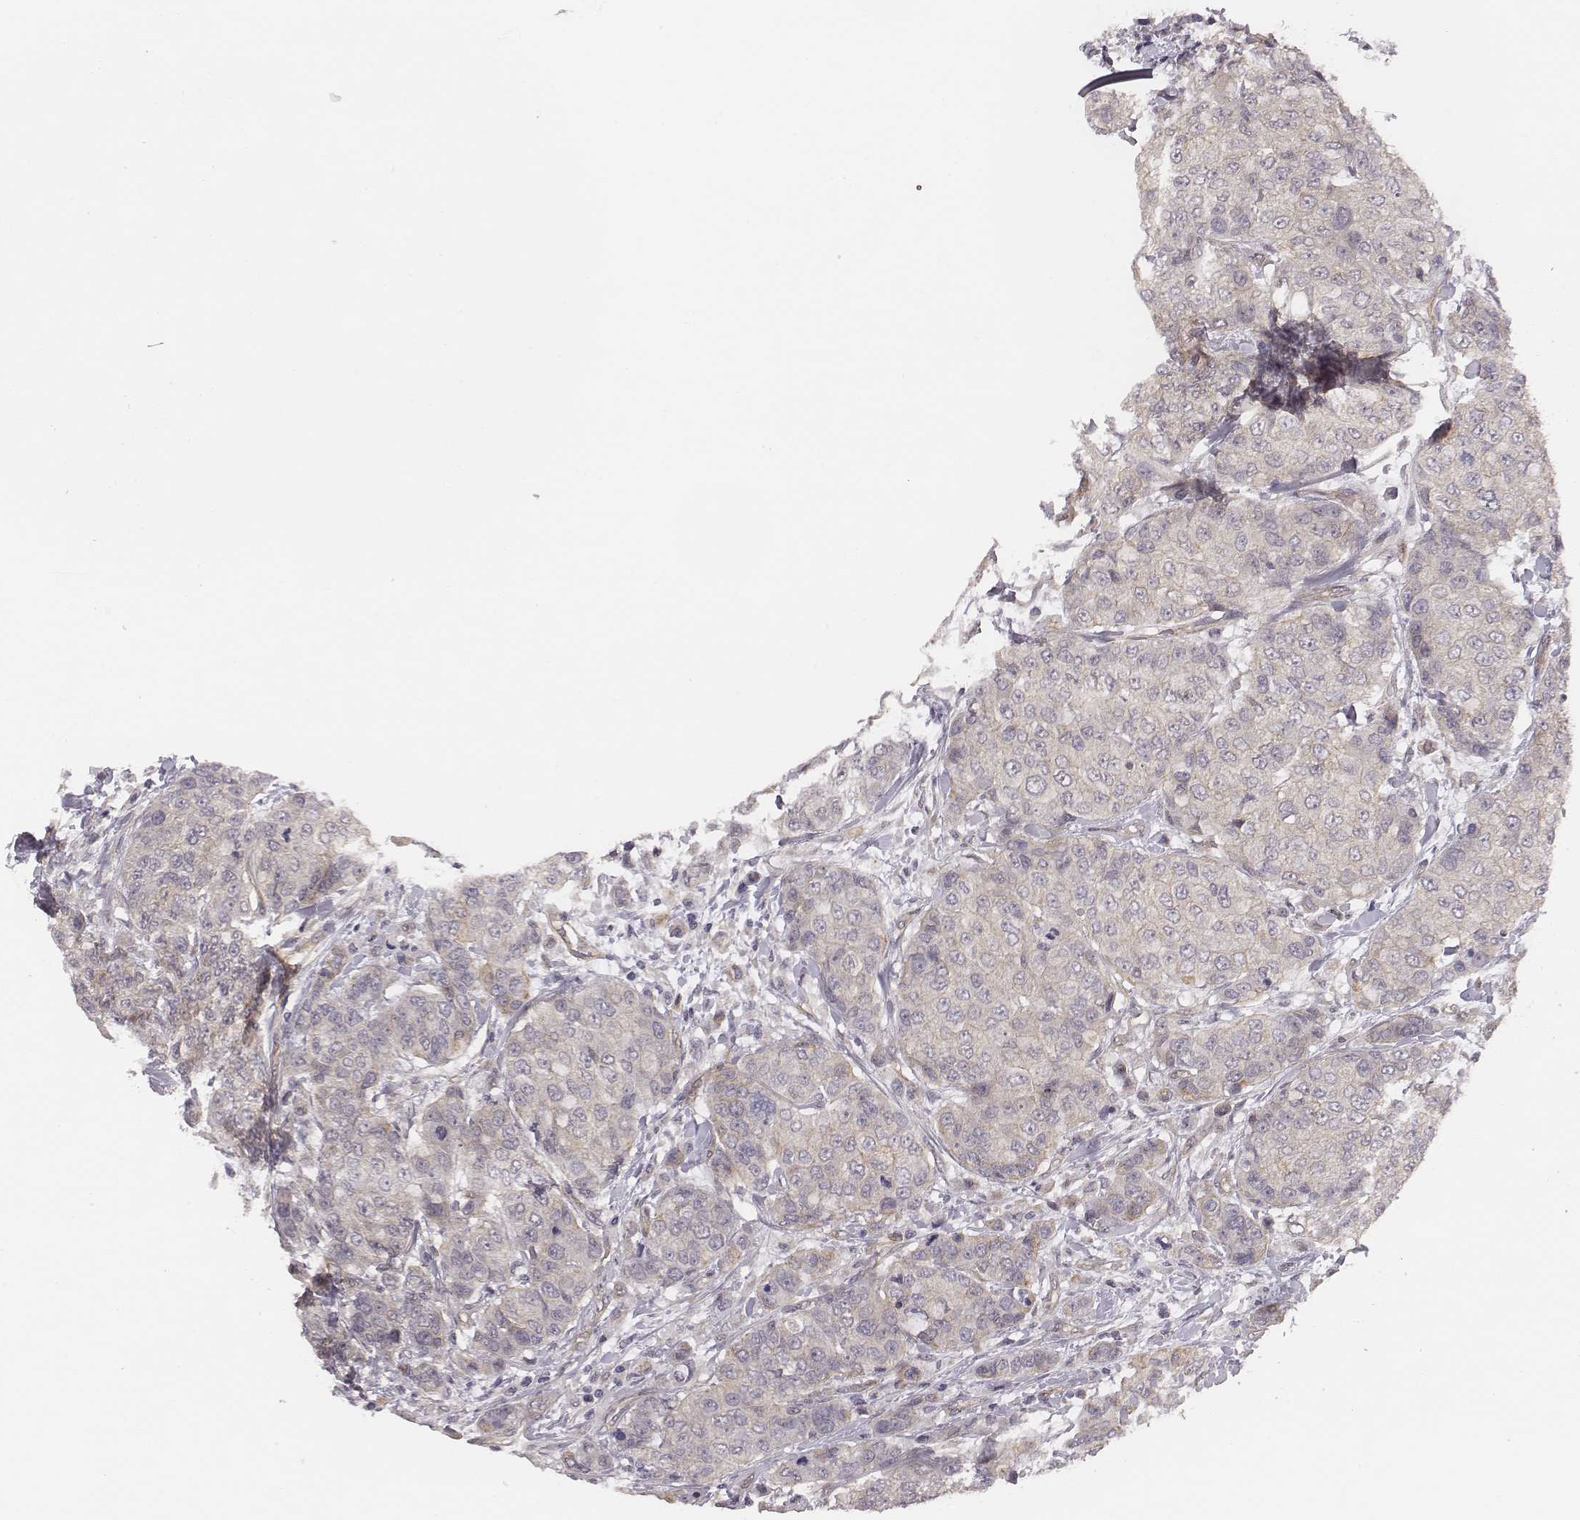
{"staining": {"intensity": "negative", "quantity": "none", "location": "none"}, "tissue": "breast cancer", "cell_type": "Tumor cells", "image_type": "cancer", "snomed": [{"axis": "morphology", "description": "Duct carcinoma"}, {"axis": "topography", "description": "Breast"}], "caption": "IHC histopathology image of neoplastic tissue: breast cancer (invasive ductal carcinoma) stained with DAB (3,3'-diaminobenzidine) displays no significant protein staining in tumor cells.", "gene": "SCARF1", "patient": {"sex": "female", "age": 27}}